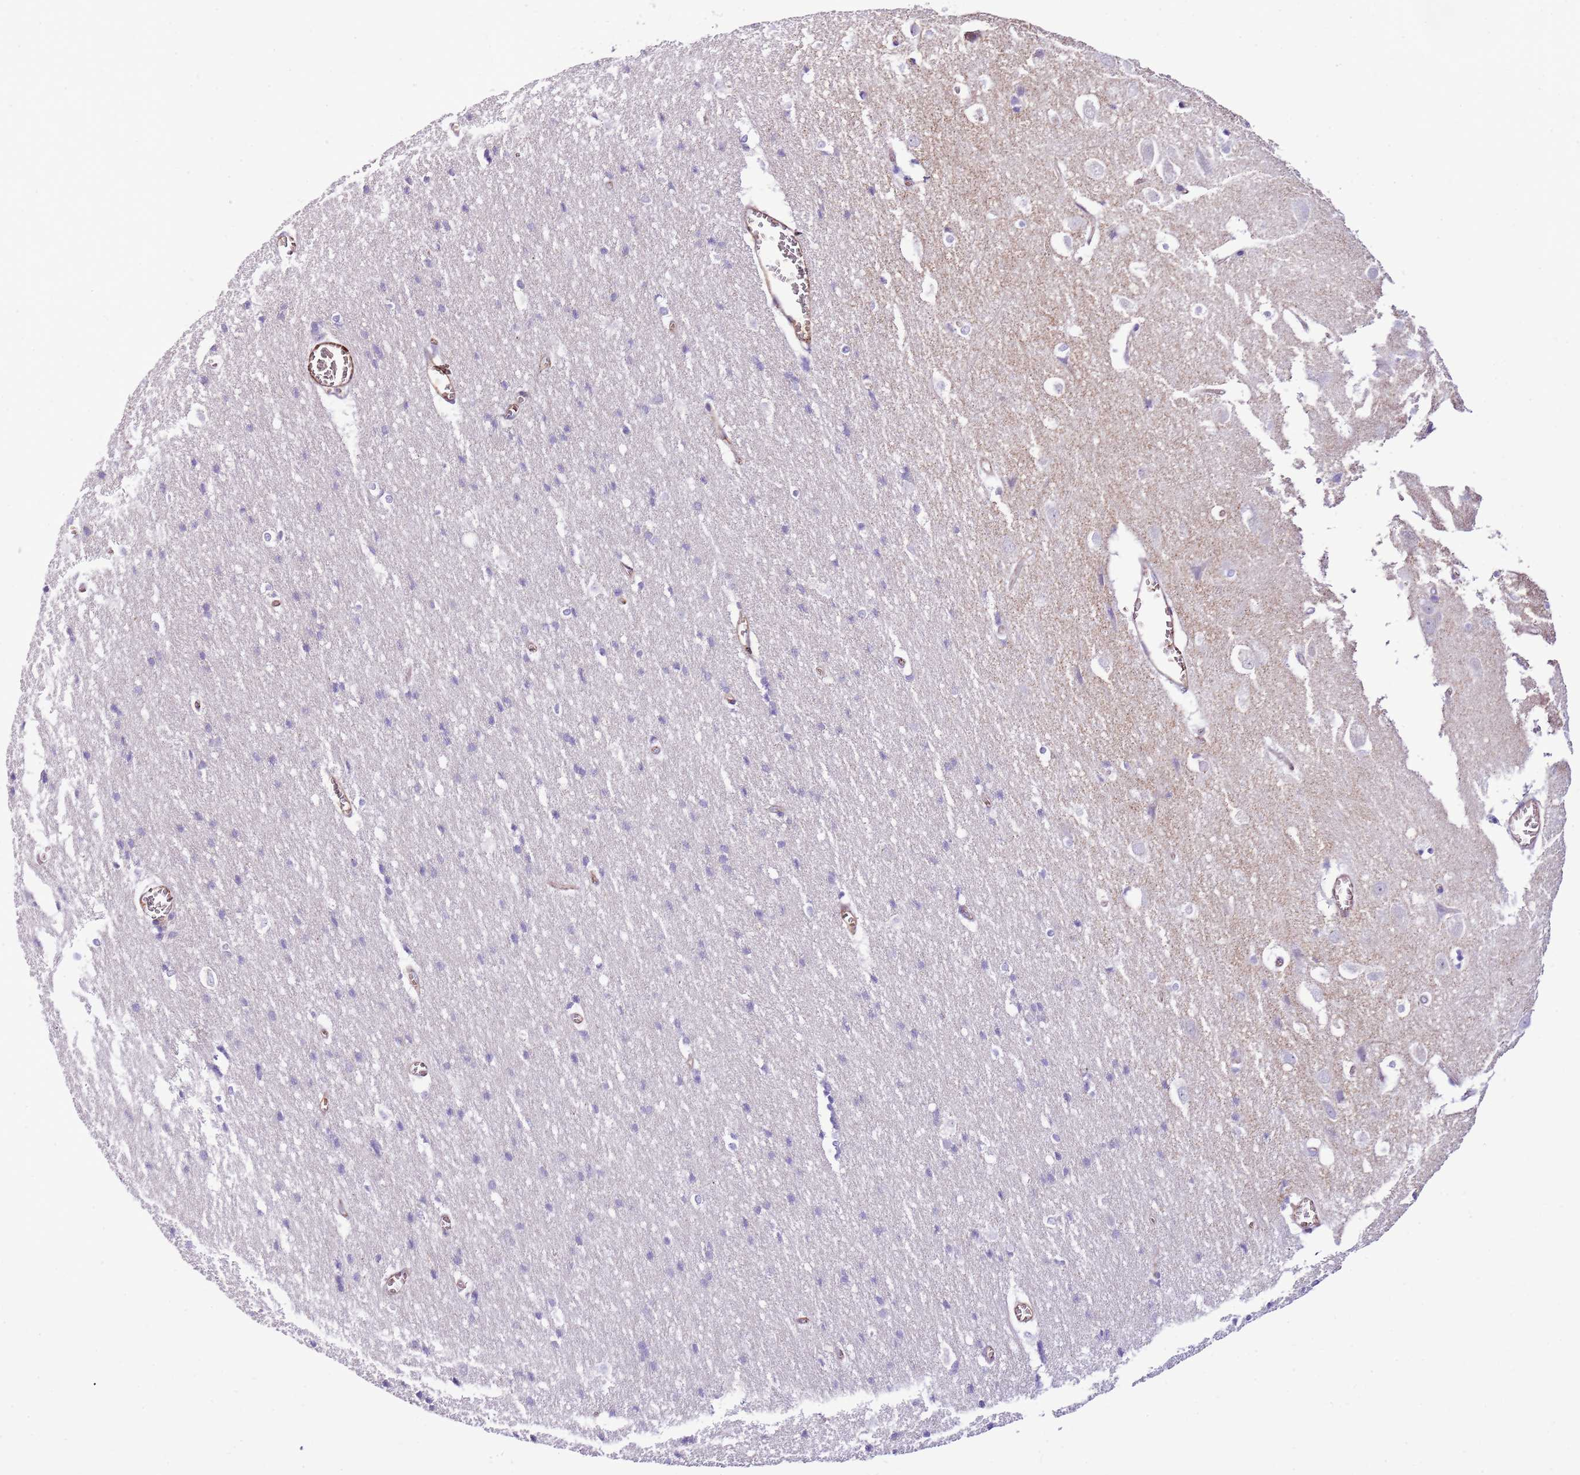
{"staining": {"intensity": "moderate", "quantity": "25%-75%", "location": "cytoplasmic/membranous"}, "tissue": "cerebral cortex", "cell_type": "Endothelial cells", "image_type": "normal", "snomed": [{"axis": "morphology", "description": "Normal tissue, NOS"}, {"axis": "topography", "description": "Cerebral cortex"}], "caption": "A histopathology image showing moderate cytoplasmic/membranous staining in about 25%-75% of endothelial cells in benign cerebral cortex, as visualized by brown immunohistochemical staining.", "gene": "GFRAL", "patient": {"sex": "male", "age": 54}}